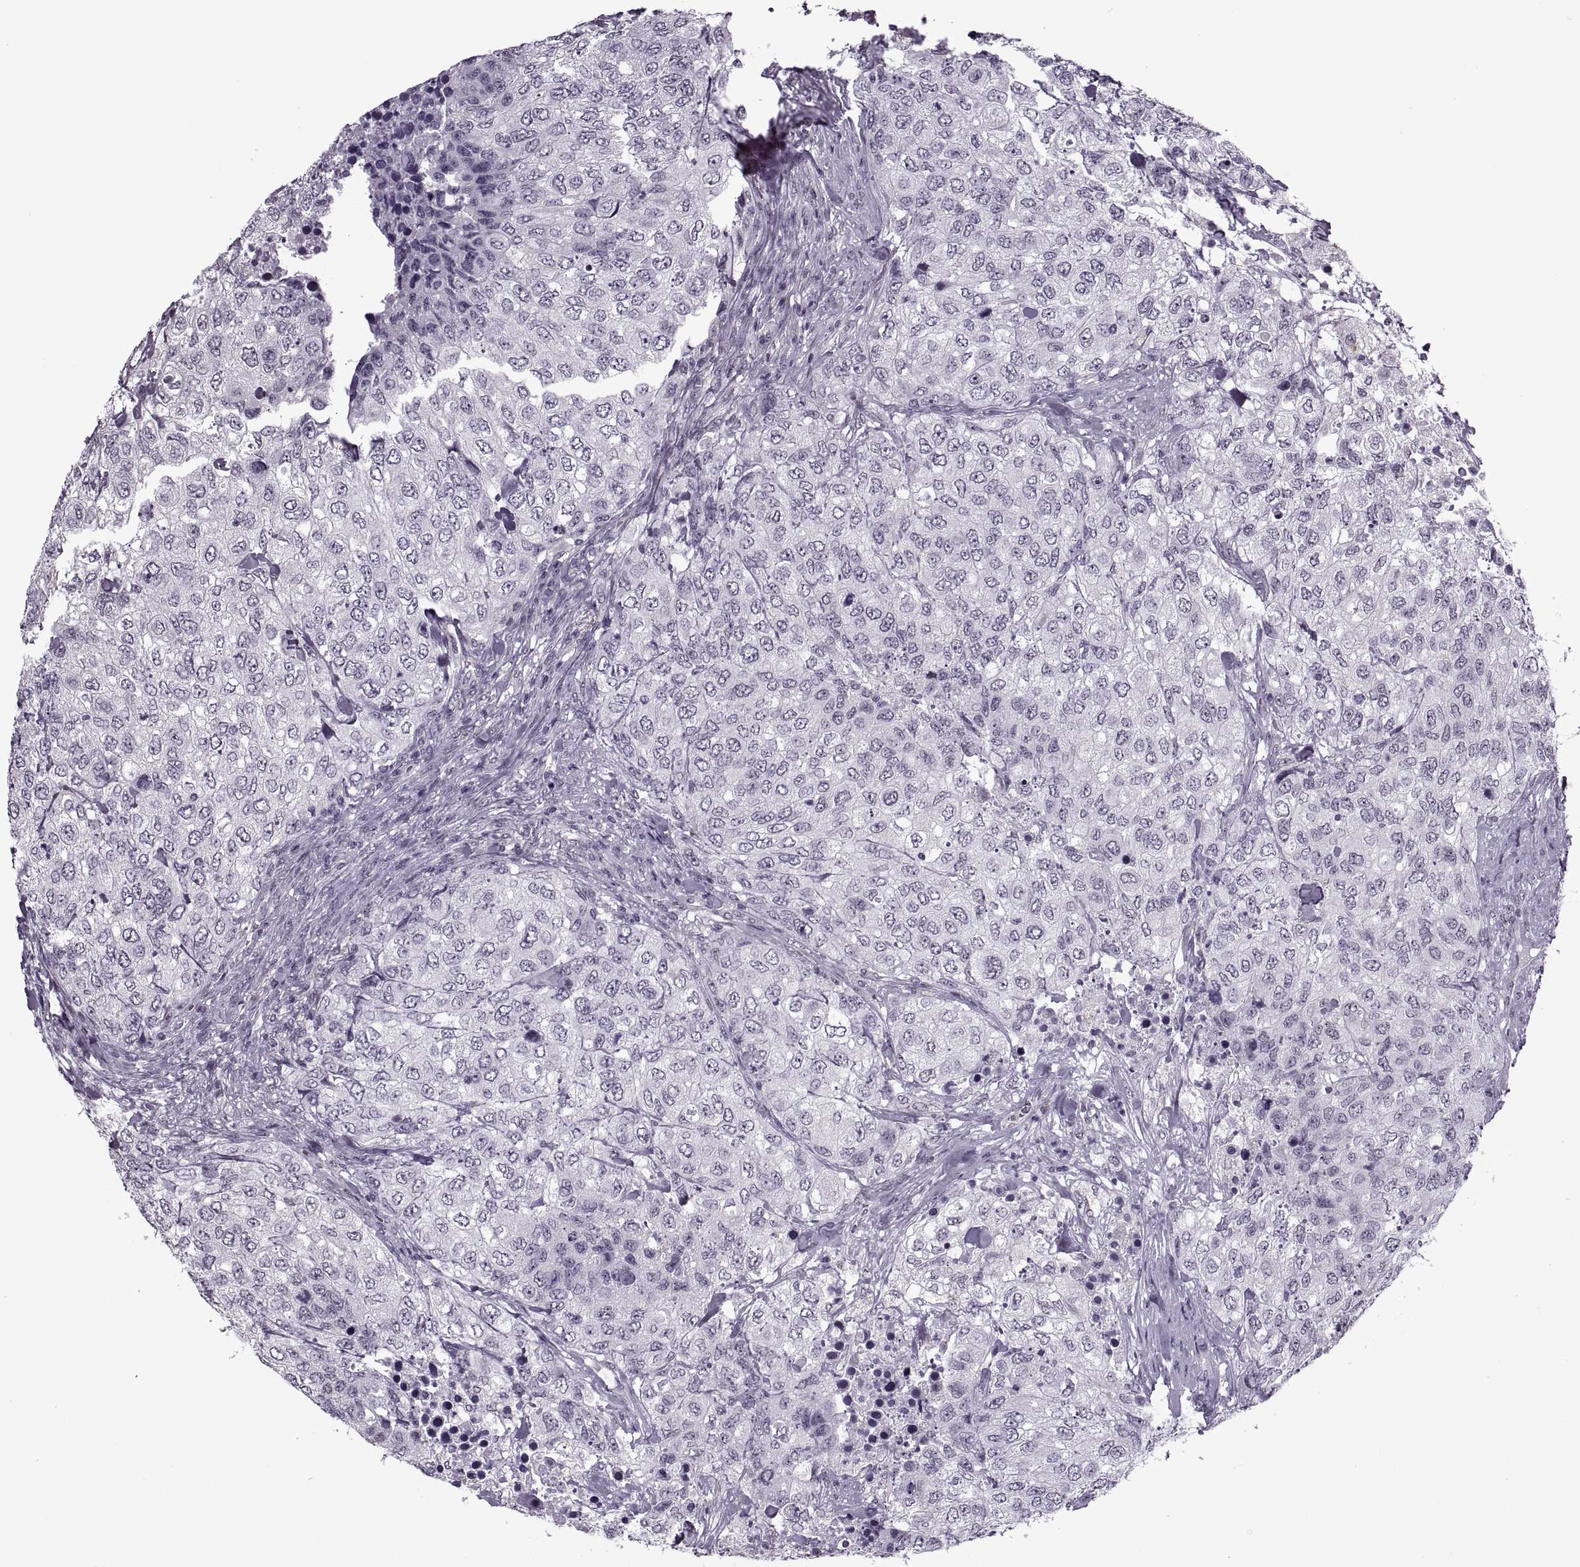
{"staining": {"intensity": "negative", "quantity": "none", "location": "none"}, "tissue": "urothelial cancer", "cell_type": "Tumor cells", "image_type": "cancer", "snomed": [{"axis": "morphology", "description": "Urothelial carcinoma, High grade"}, {"axis": "topography", "description": "Urinary bladder"}], "caption": "Urothelial carcinoma (high-grade) stained for a protein using immunohistochemistry (IHC) demonstrates no expression tumor cells.", "gene": "PRSS37", "patient": {"sex": "female", "age": 78}}